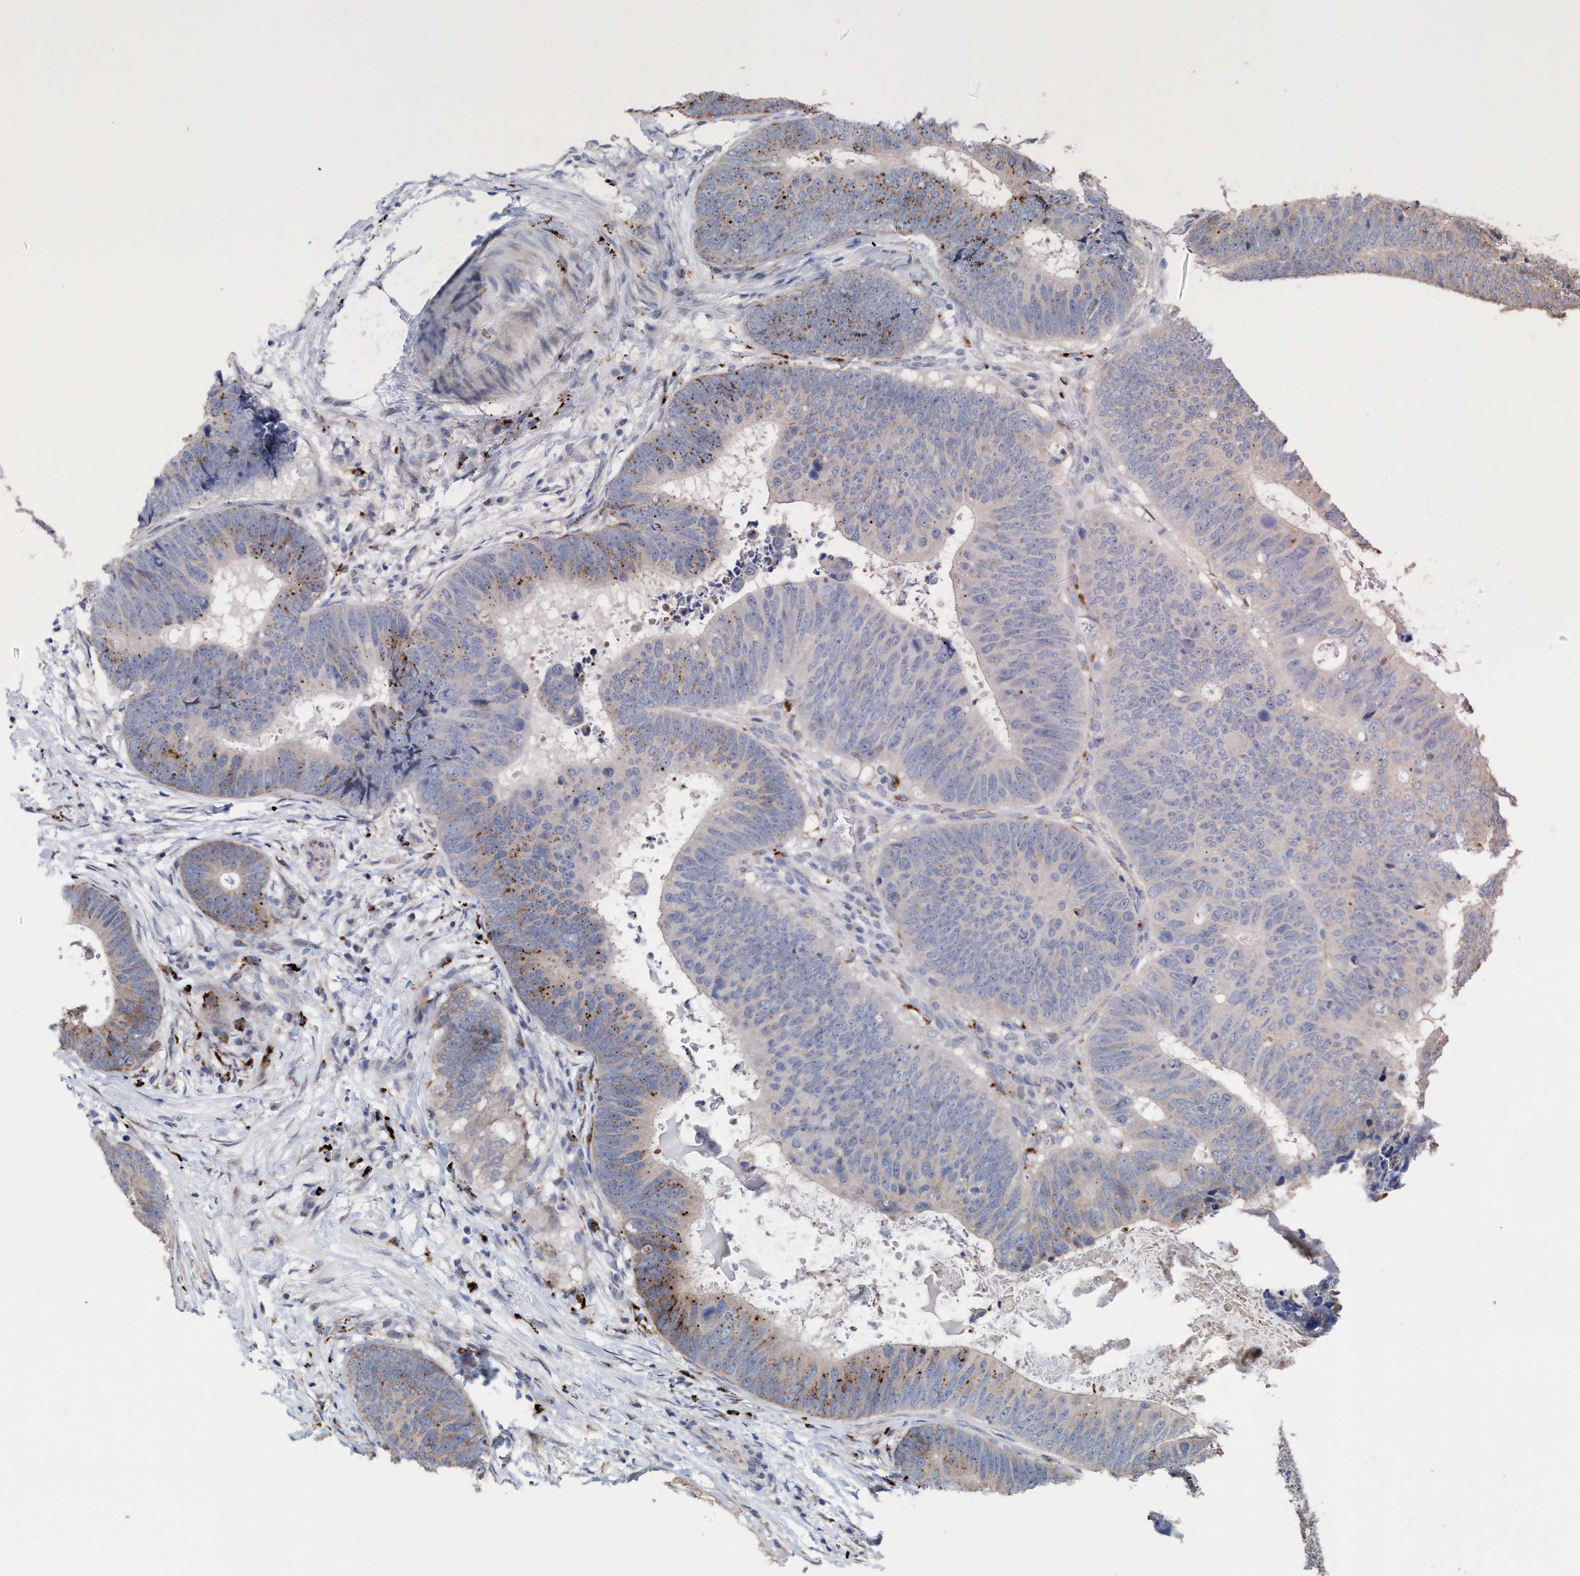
{"staining": {"intensity": "moderate", "quantity": "<25%", "location": "cytoplasmic/membranous"}, "tissue": "colorectal cancer", "cell_type": "Tumor cells", "image_type": "cancer", "snomed": [{"axis": "morphology", "description": "Adenocarcinoma, NOS"}, {"axis": "topography", "description": "Colon"}], "caption": "Protein staining by immunohistochemistry displays moderate cytoplasmic/membranous staining in about <25% of tumor cells in colorectal cancer. The staining was performed using DAB to visualize the protein expression in brown, while the nuclei were stained in blue with hematoxylin (Magnification: 20x).", "gene": "BBS9", "patient": {"sex": "male", "age": 56}}